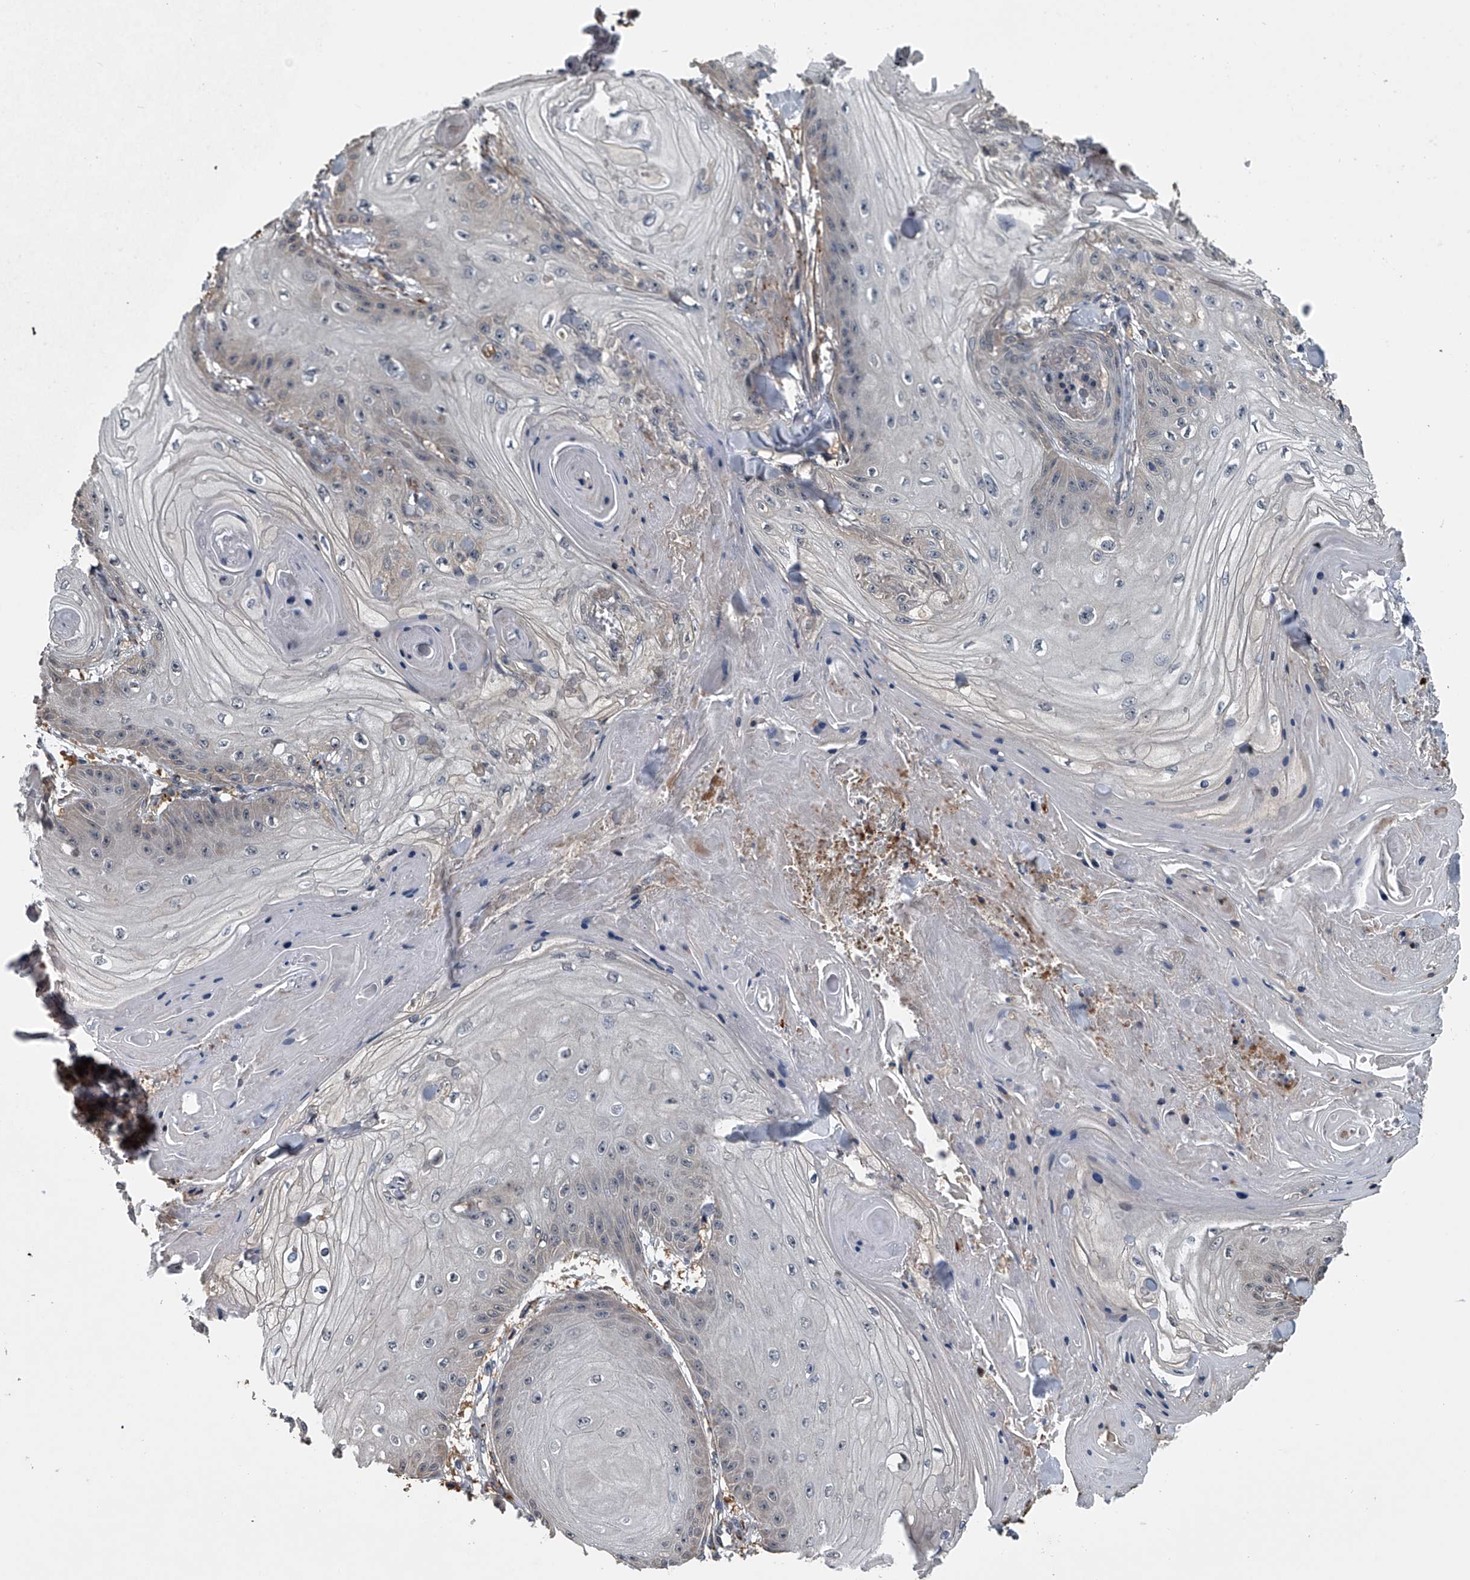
{"staining": {"intensity": "negative", "quantity": "none", "location": "none"}, "tissue": "skin cancer", "cell_type": "Tumor cells", "image_type": "cancer", "snomed": [{"axis": "morphology", "description": "Squamous cell carcinoma, NOS"}, {"axis": "topography", "description": "Skin"}], "caption": "This is an IHC histopathology image of human squamous cell carcinoma (skin). There is no positivity in tumor cells.", "gene": "LDLRAD2", "patient": {"sex": "male", "age": 74}}